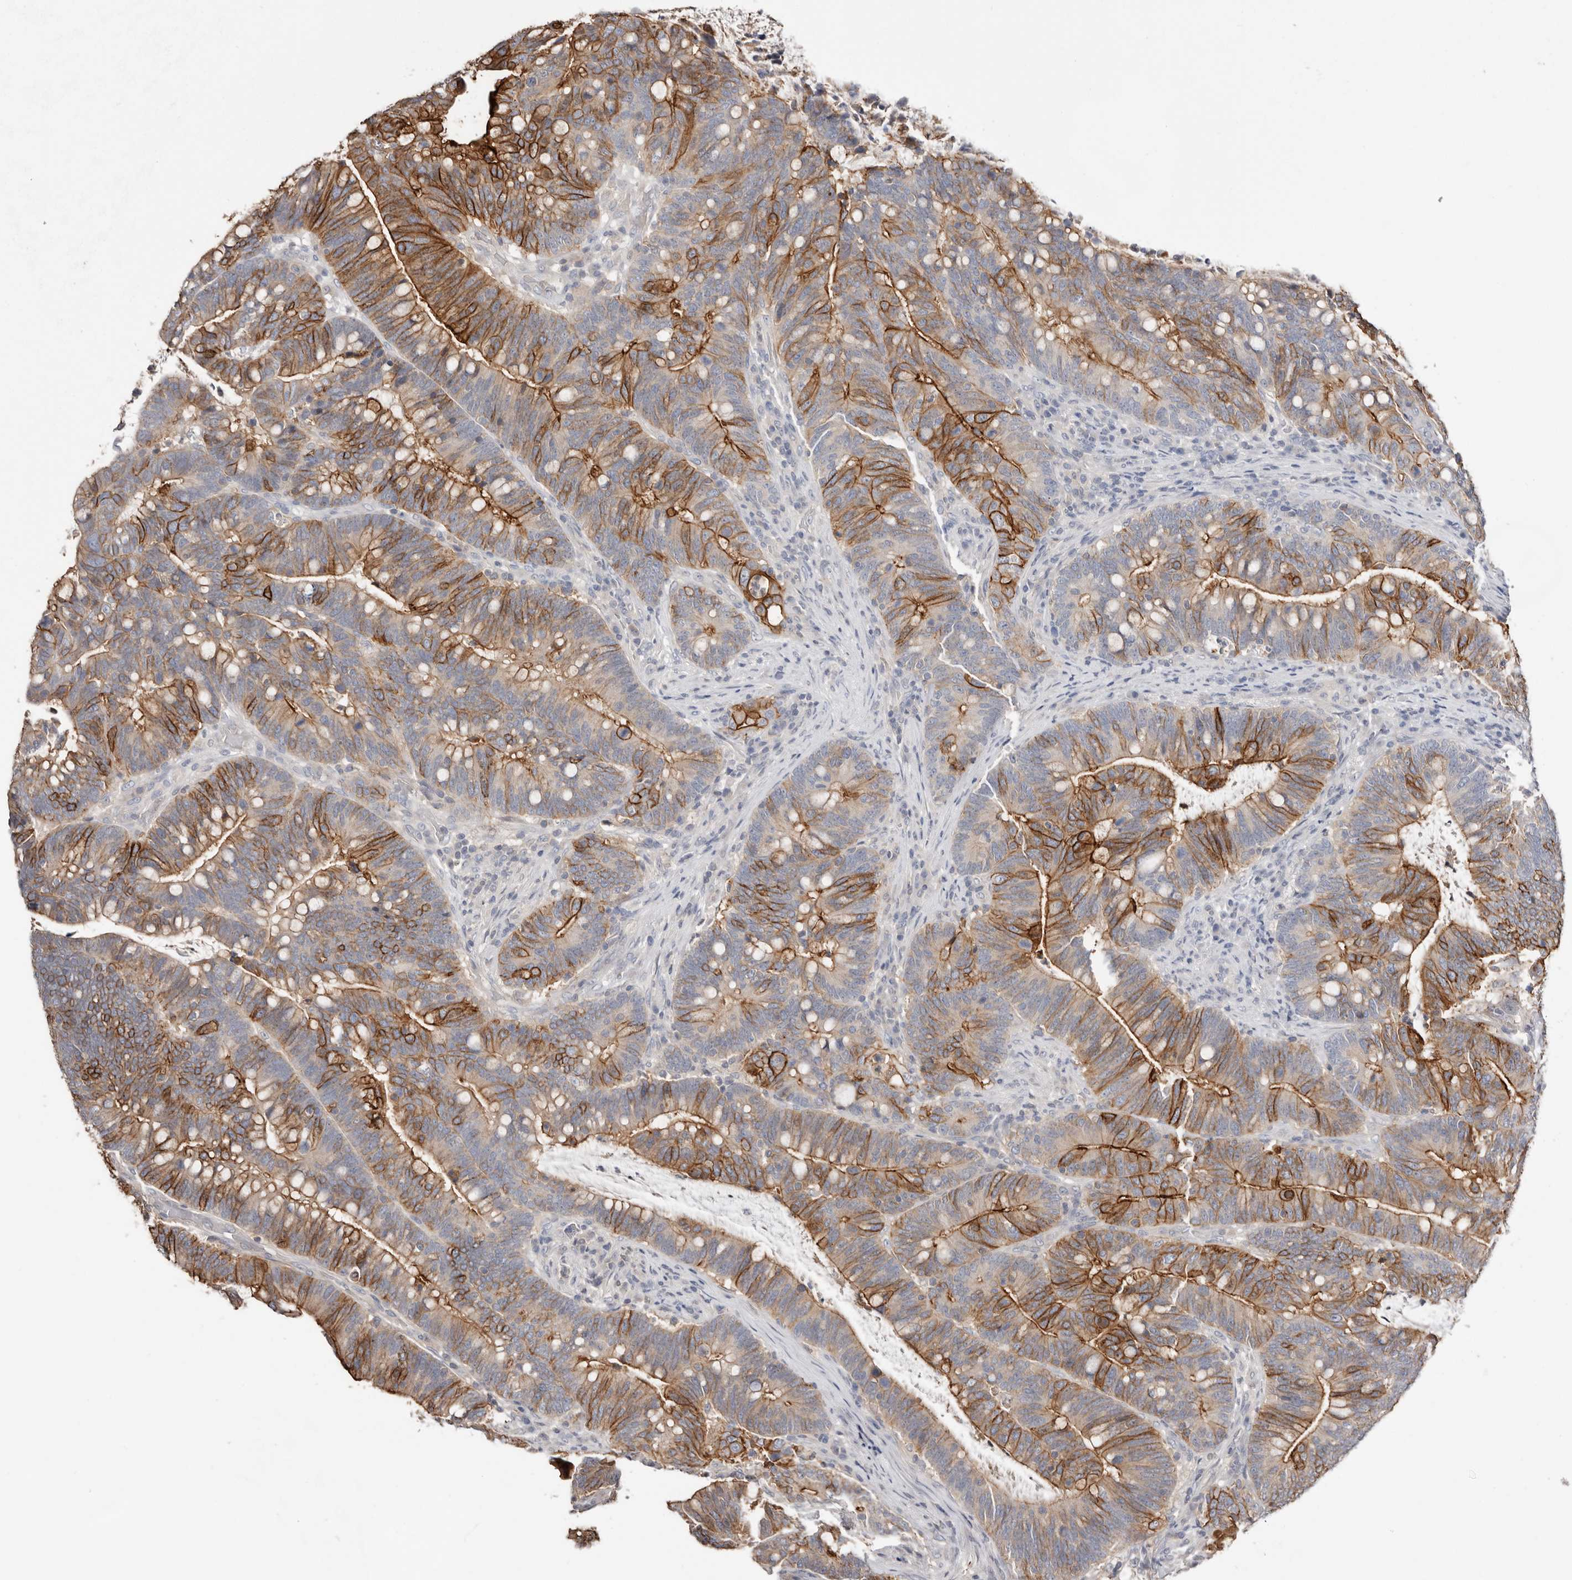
{"staining": {"intensity": "strong", "quantity": "25%-75%", "location": "cytoplasmic/membranous"}, "tissue": "colorectal cancer", "cell_type": "Tumor cells", "image_type": "cancer", "snomed": [{"axis": "morphology", "description": "Adenocarcinoma, NOS"}, {"axis": "topography", "description": "Colon"}], "caption": "High-magnification brightfield microscopy of adenocarcinoma (colorectal) stained with DAB (3,3'-diaminobenzidine) (brown) and counterstained with hematoxylin (blue). tumor cells exhibit strong cytoplasmic/membranous positivity is identified in approximately25%-75% of cells. Immunohistochemistry stains the protein in brown and the nuclei are stained blue.", "gene": "S100A14", "patient": {"sex": "female", "age": 66}}